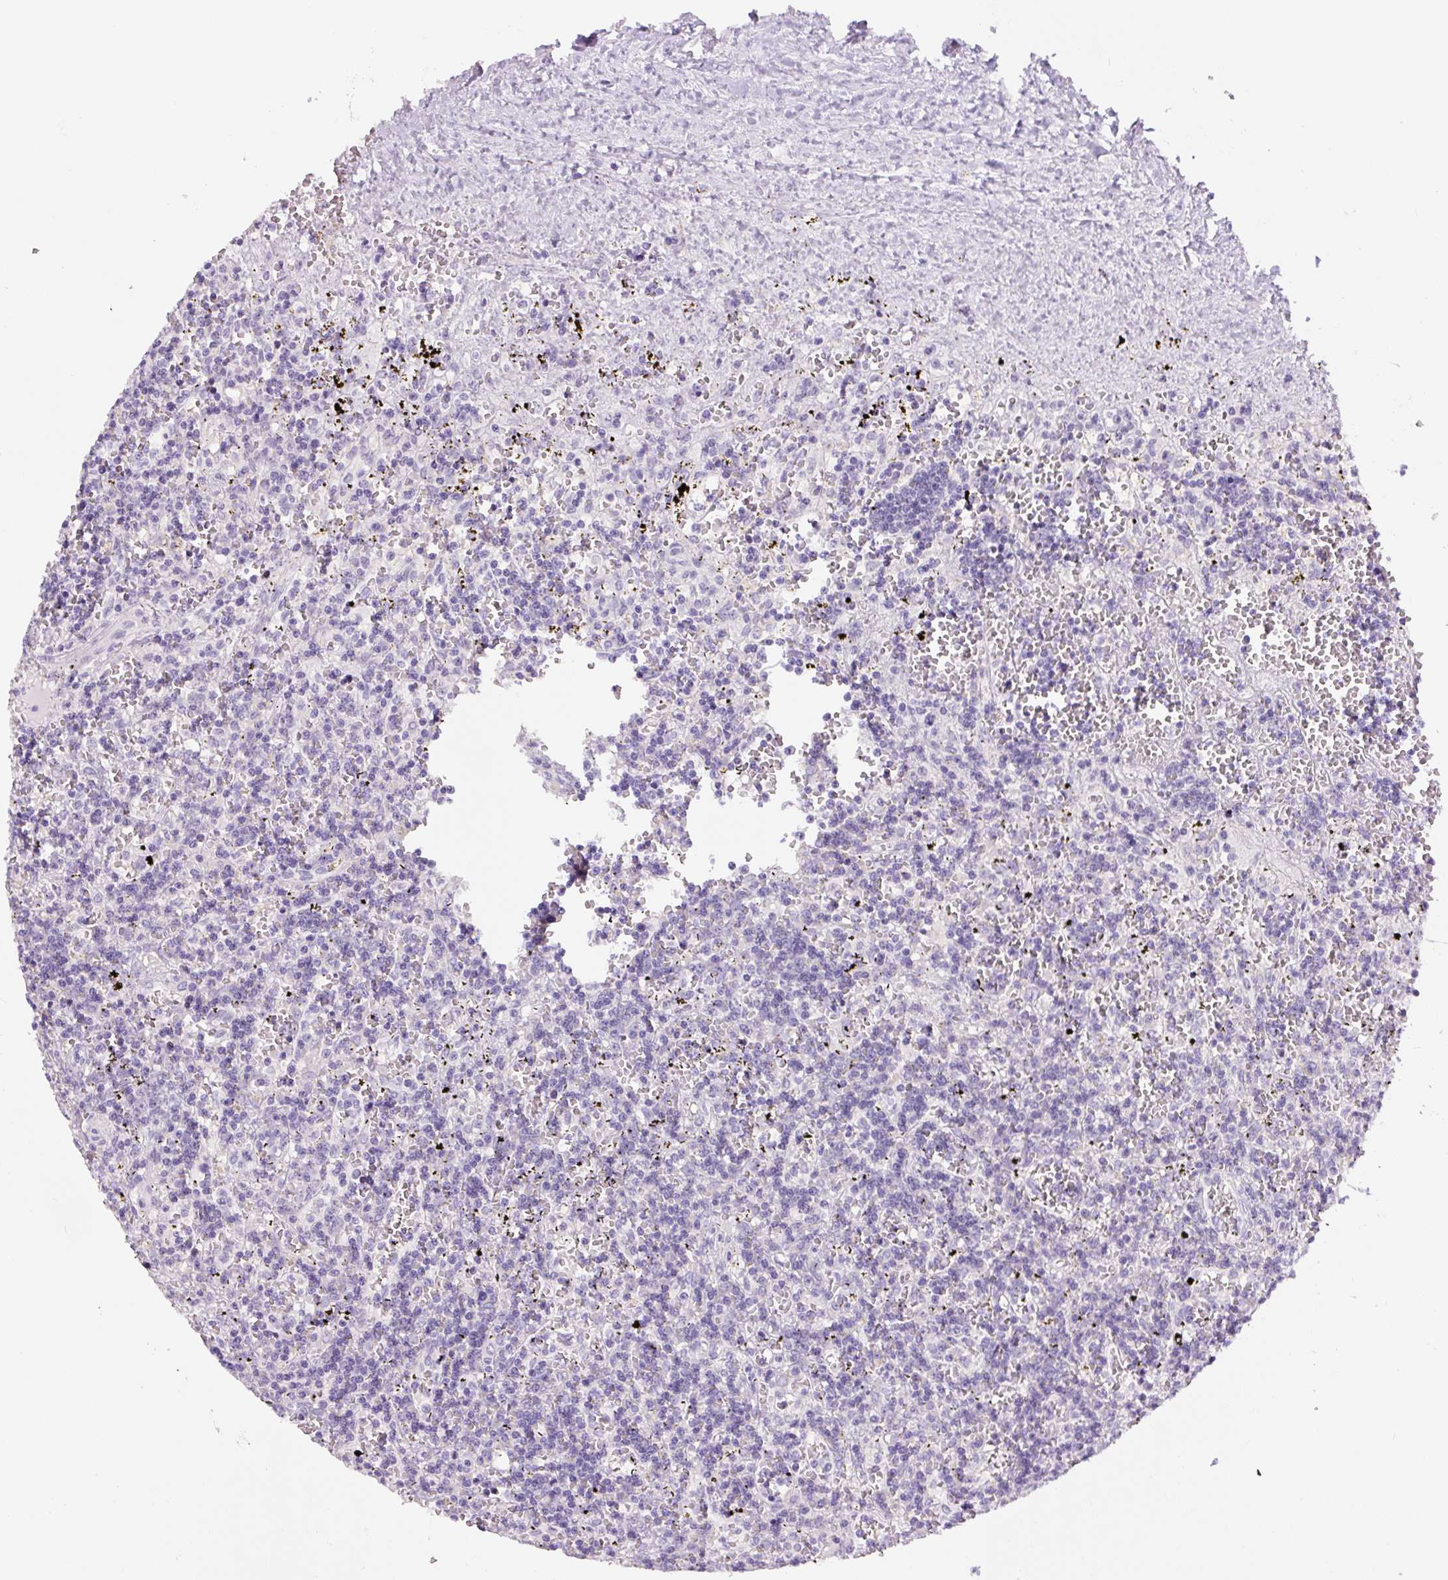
{"staining": {"intensity": "negative", "quantity": "none", "location": "none"}, "tissue": "lymphoma", "cell_type": "Tumor cells", "image_type": "cancer", "snomed": [{"axis": "morphology", "description": "Malignant lymphoma, non-Hodgkin's type, Low grade"}, {"axis": "topography", "description": "Spleen"}], "caption": "The photomicrograph reveals no significant expression in tumor cells of malignant lymphoma, non-Hodgkin's type (low-grade). (DAB (3,3'-diaminobenzidine) immunohistochemistry visualized using brightfield microscopy, high magnification).", "gene": "SIX1", "patient": {"sex": "male", "age": 60}}